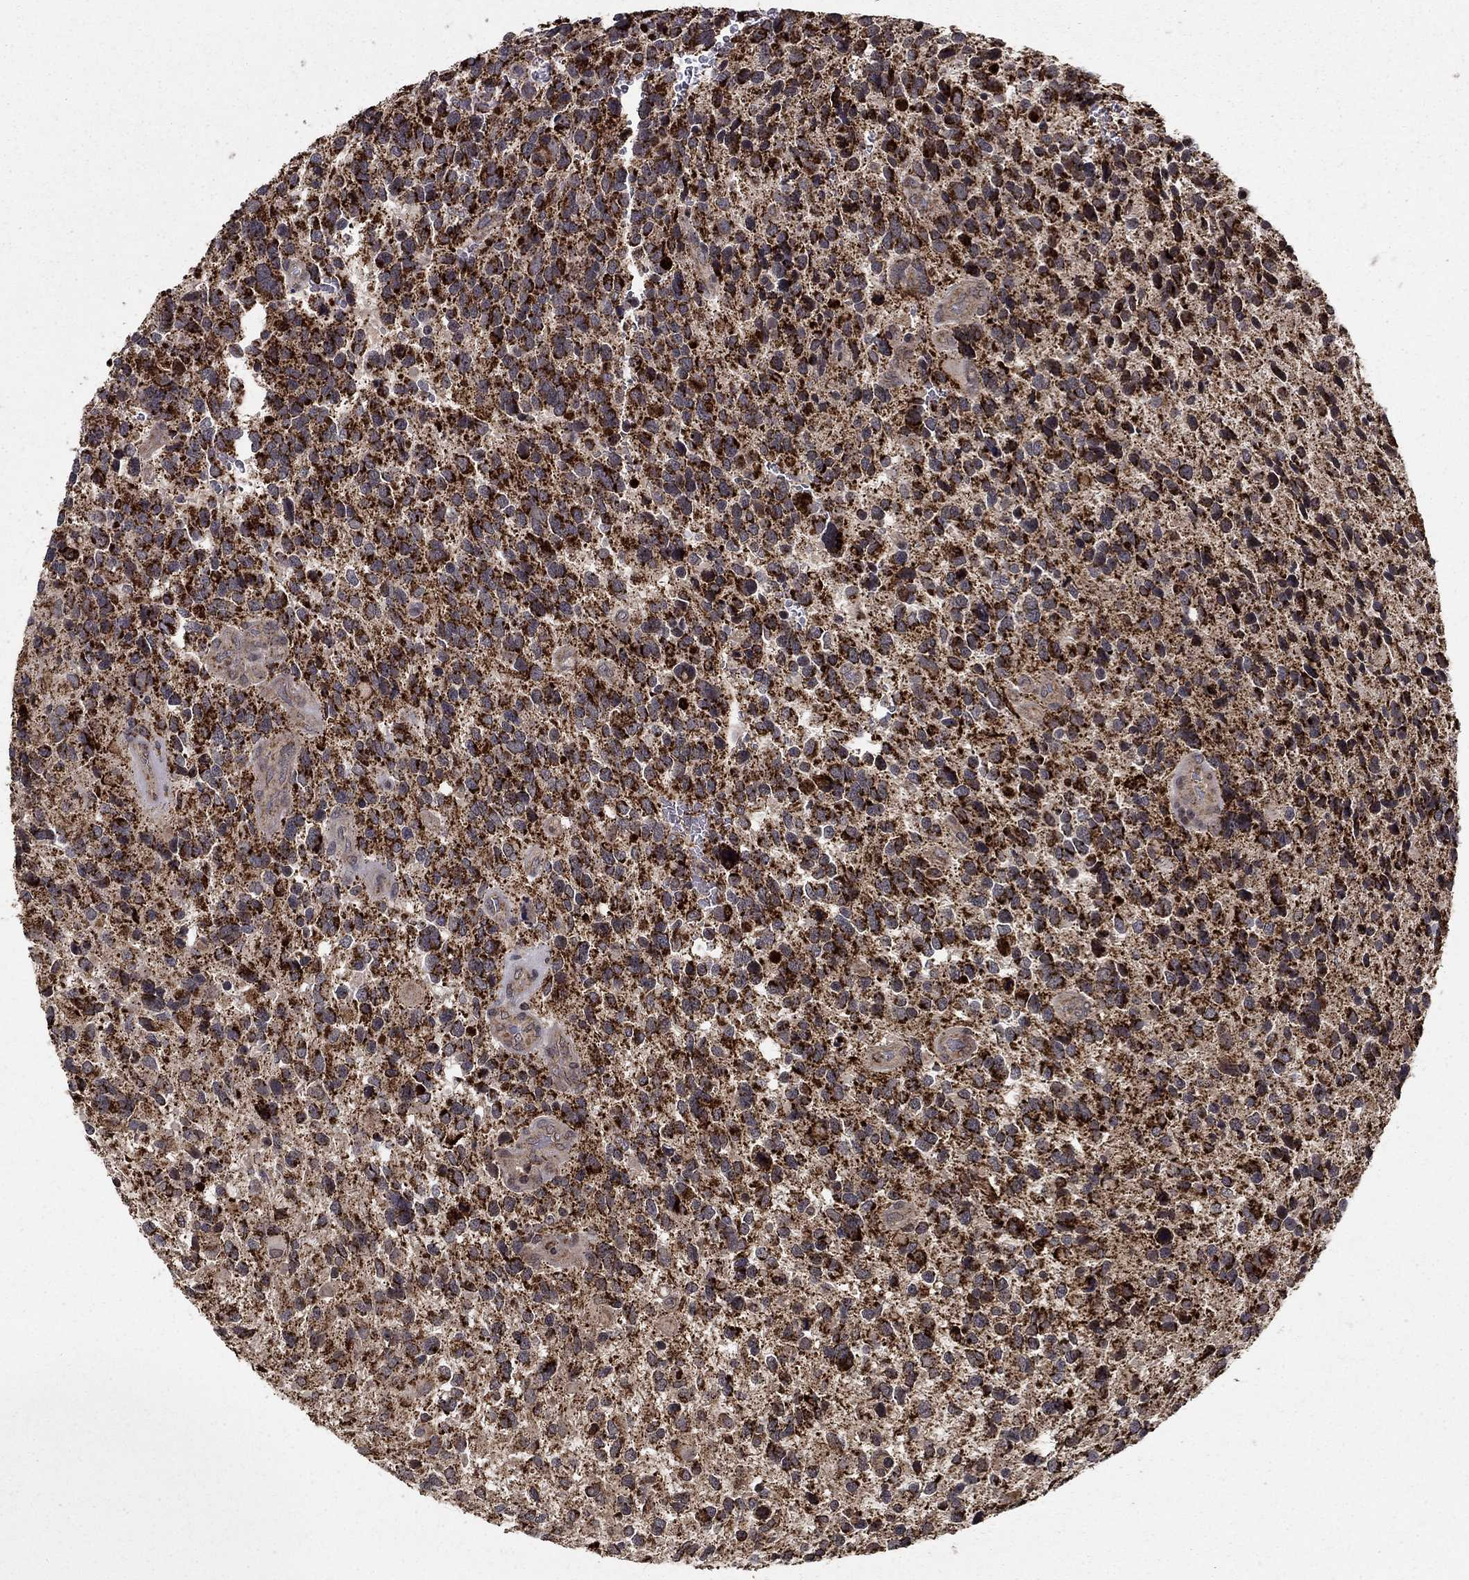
{"staining": {"intensity": "strong", "quantity": ">75%", "location": "cytoplasmic/membranous"}, "tissue": "glioma", "cell_type": "Tumor cells", "image_type": "cancer", "snomed": [{"axis": "morphology", "description": "Glioma, malignant, Low grade"}, {"axis": "topography", "description": "Brain"}], "caption": "Glioma stained for a protein (brown) shows strong cytoplasmic/membranous positive staining in approximately >75% of tumor cells.", "gene": "GCSH", "patient": {"sex": "female", "age": 32}}